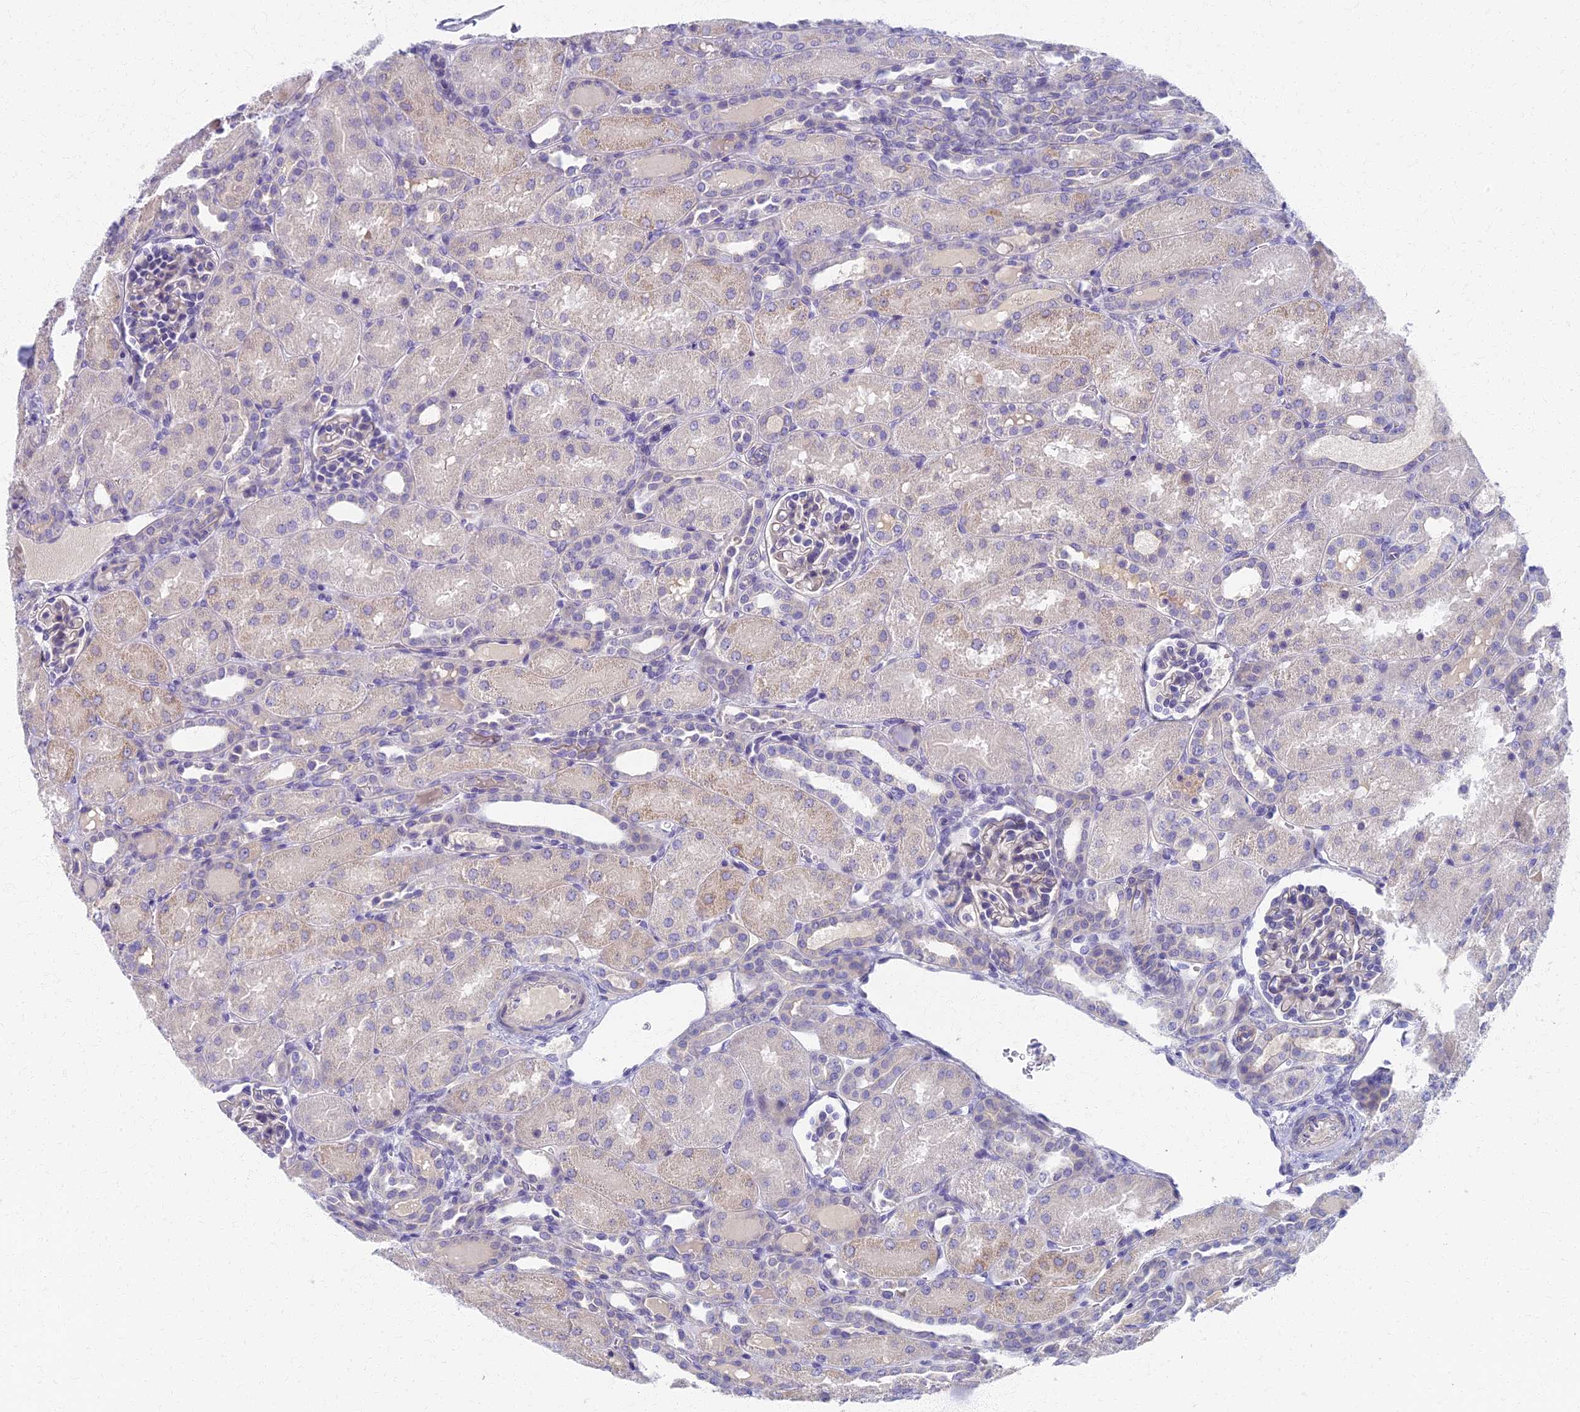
{"staining": {"intensity": "negative", "quantity": "none", "location": "none"}, "tissue": "kidney", "cell_type": "Cells in glomeruli", "image_type": "normal", "snomed": [{"axis": "morphology", "description": "Normal tissue, NOS"}, {"axis": "topography", "description": "Kidney"}], "caption": "The micrograph shows no significant positivity in cells in glomeruli of kidney.", "gene": "AP4E1", "patient": {"sex": "male", "age": 1}}